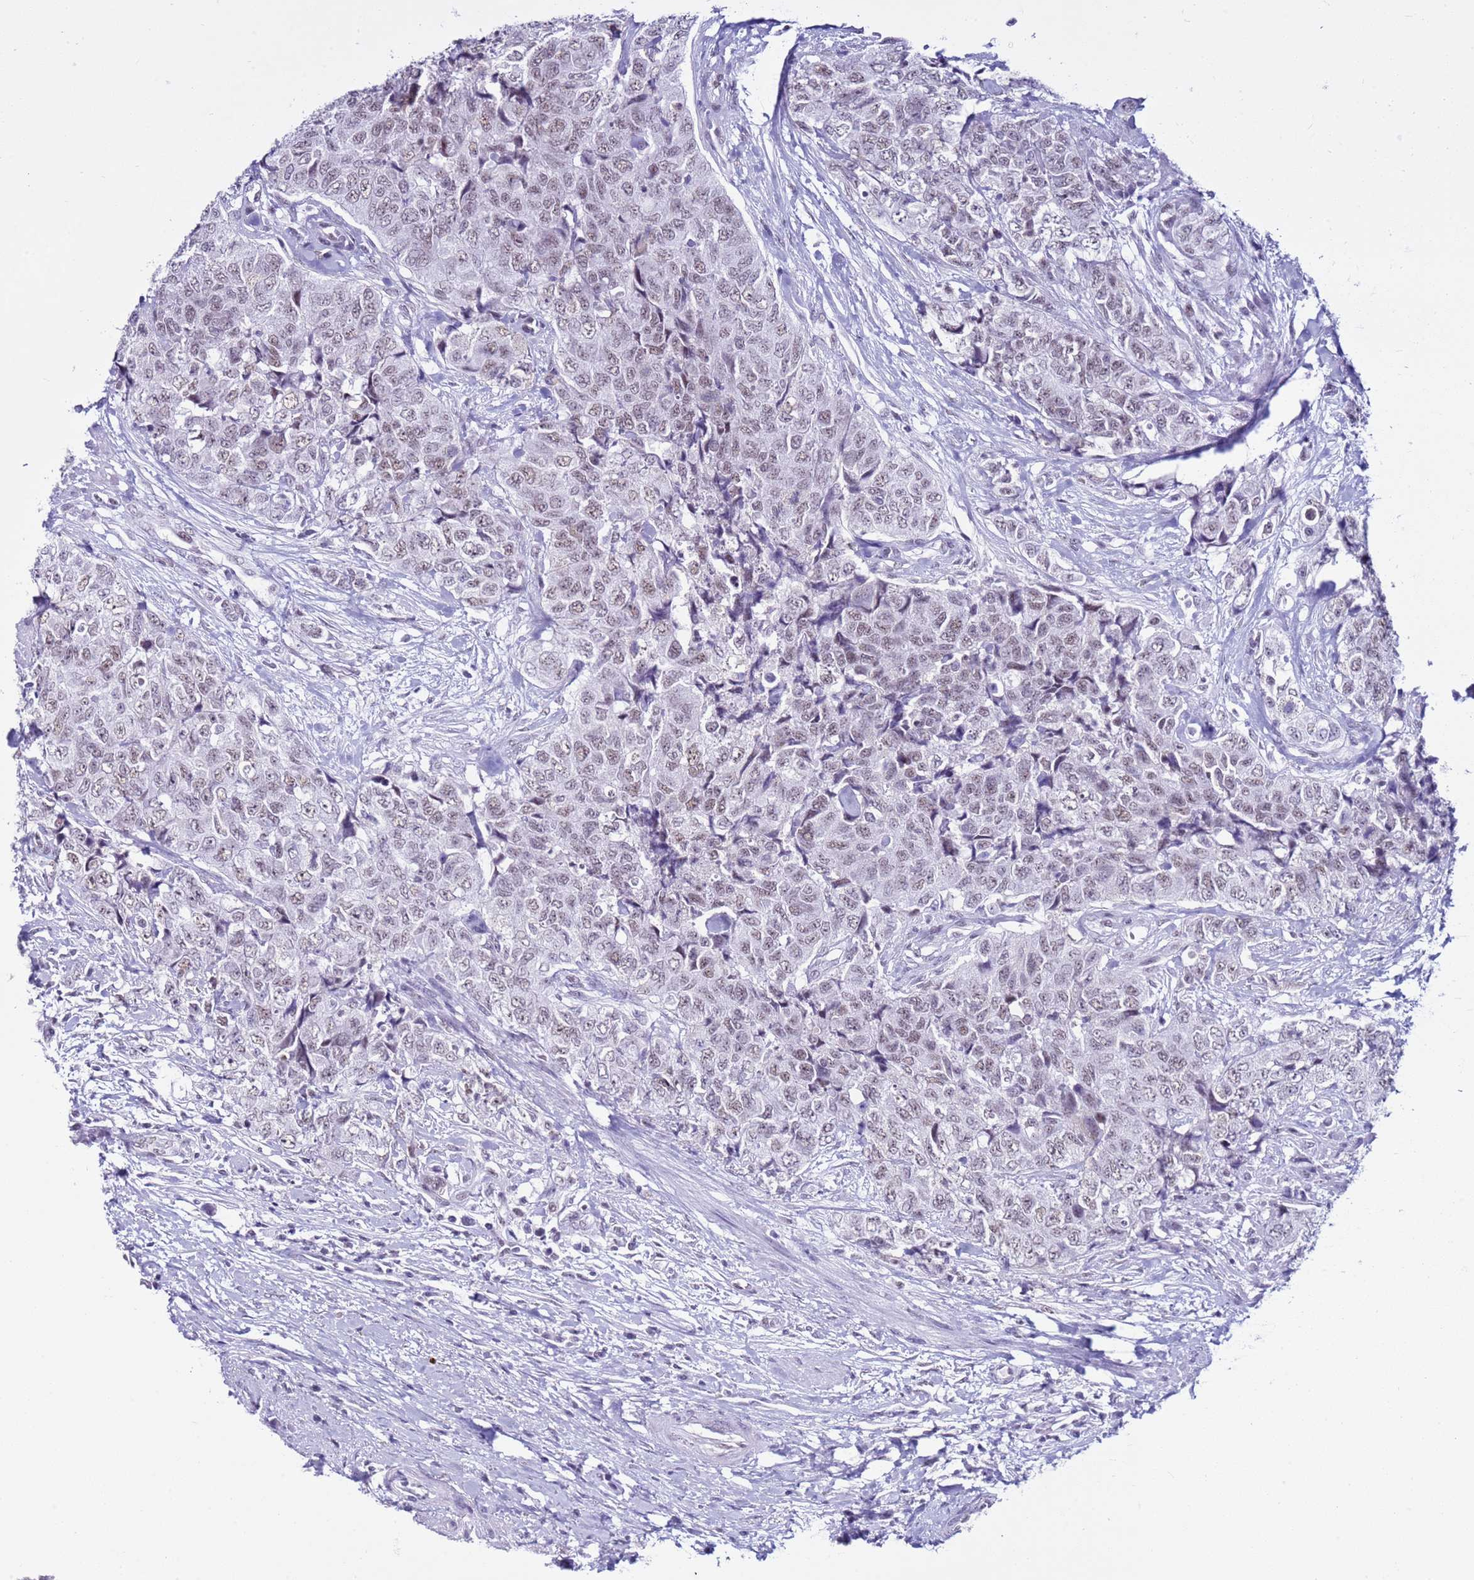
{"staining": {"intensity": "weak", "quantity": ">75%", "location": "nuclear"}, "tissue": "urothelial cancer", "cell_type": "Tumor cells", "image_type": "cancer", "snomed": [{"axis": "morphology", "description": "Urothelial carcinoma, High grade"}, {"axis": "topography", "description": "Urinary bladder"}], "caption": "High-power microscopy captured an IHC photomicrograph of urothelial cancer, revealing weak nuclear staining in about >75% of tumor cells. The staining was performed using DAB, with brown indicating positive protein expression. Nuclei are stained blue with hematoxylin.", "gene": "DHX15", "patient": {"sex": "female", "age": 78}}